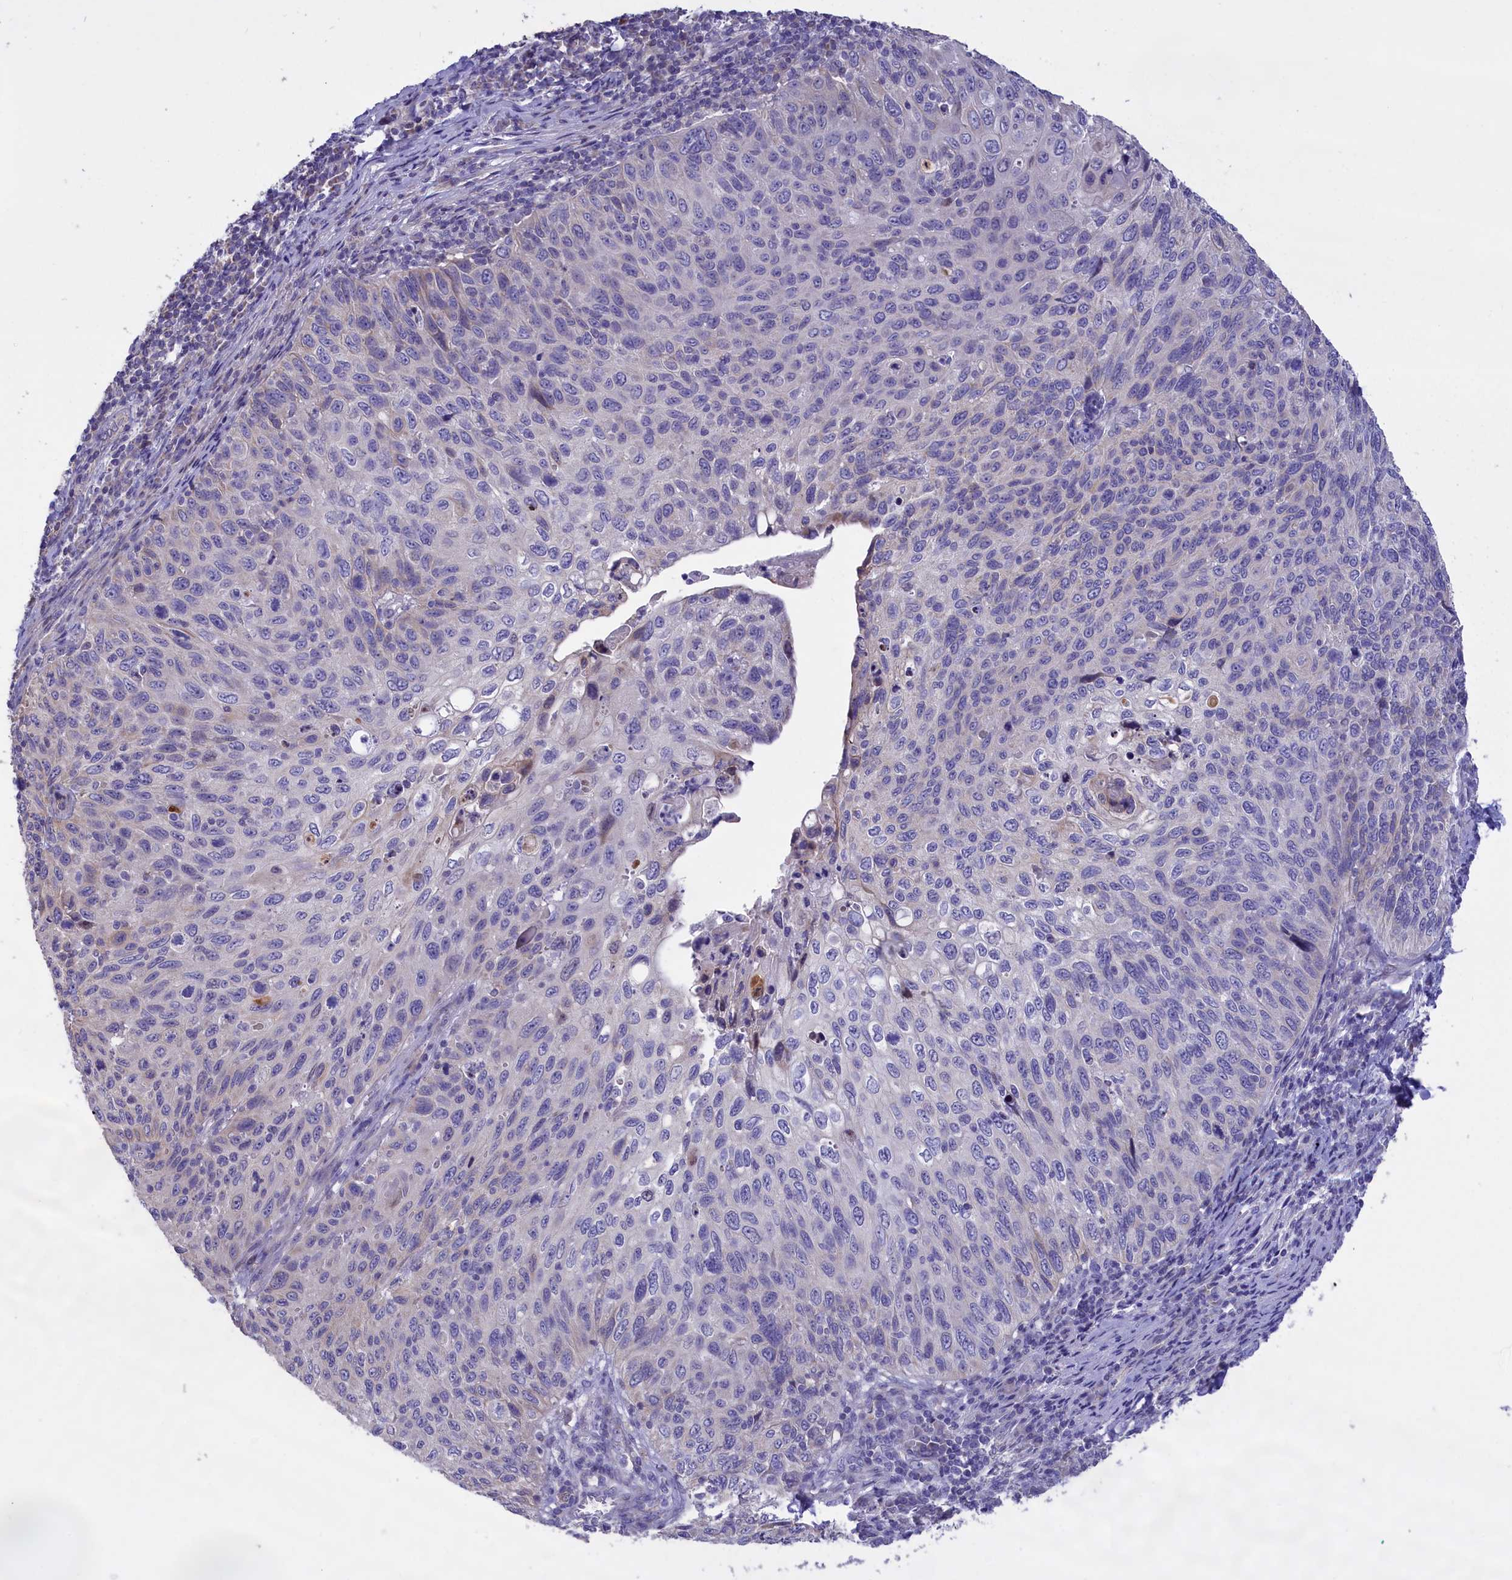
{"staining": {"intensity": "negative", "quantity": "none", "location": "none"}, "tissue": "cervical cancer", "cell_type": "Tumor cells", "image_type": "cancer", "snomed": [{"axis": "morphology", "description": "Squamous cell carcinoma, NOS"}, {"axis": "topography", "description": "Cervix"}], "caption": "This histopathology image is of cervical squamous cell carcinoma stained with IHC to label a protein in brown with the nuclei are counter-stained blue. There is no staining in tumor cells.", "gene": "CYP2U1", "patient": {"sex": "female", "age": 70}}